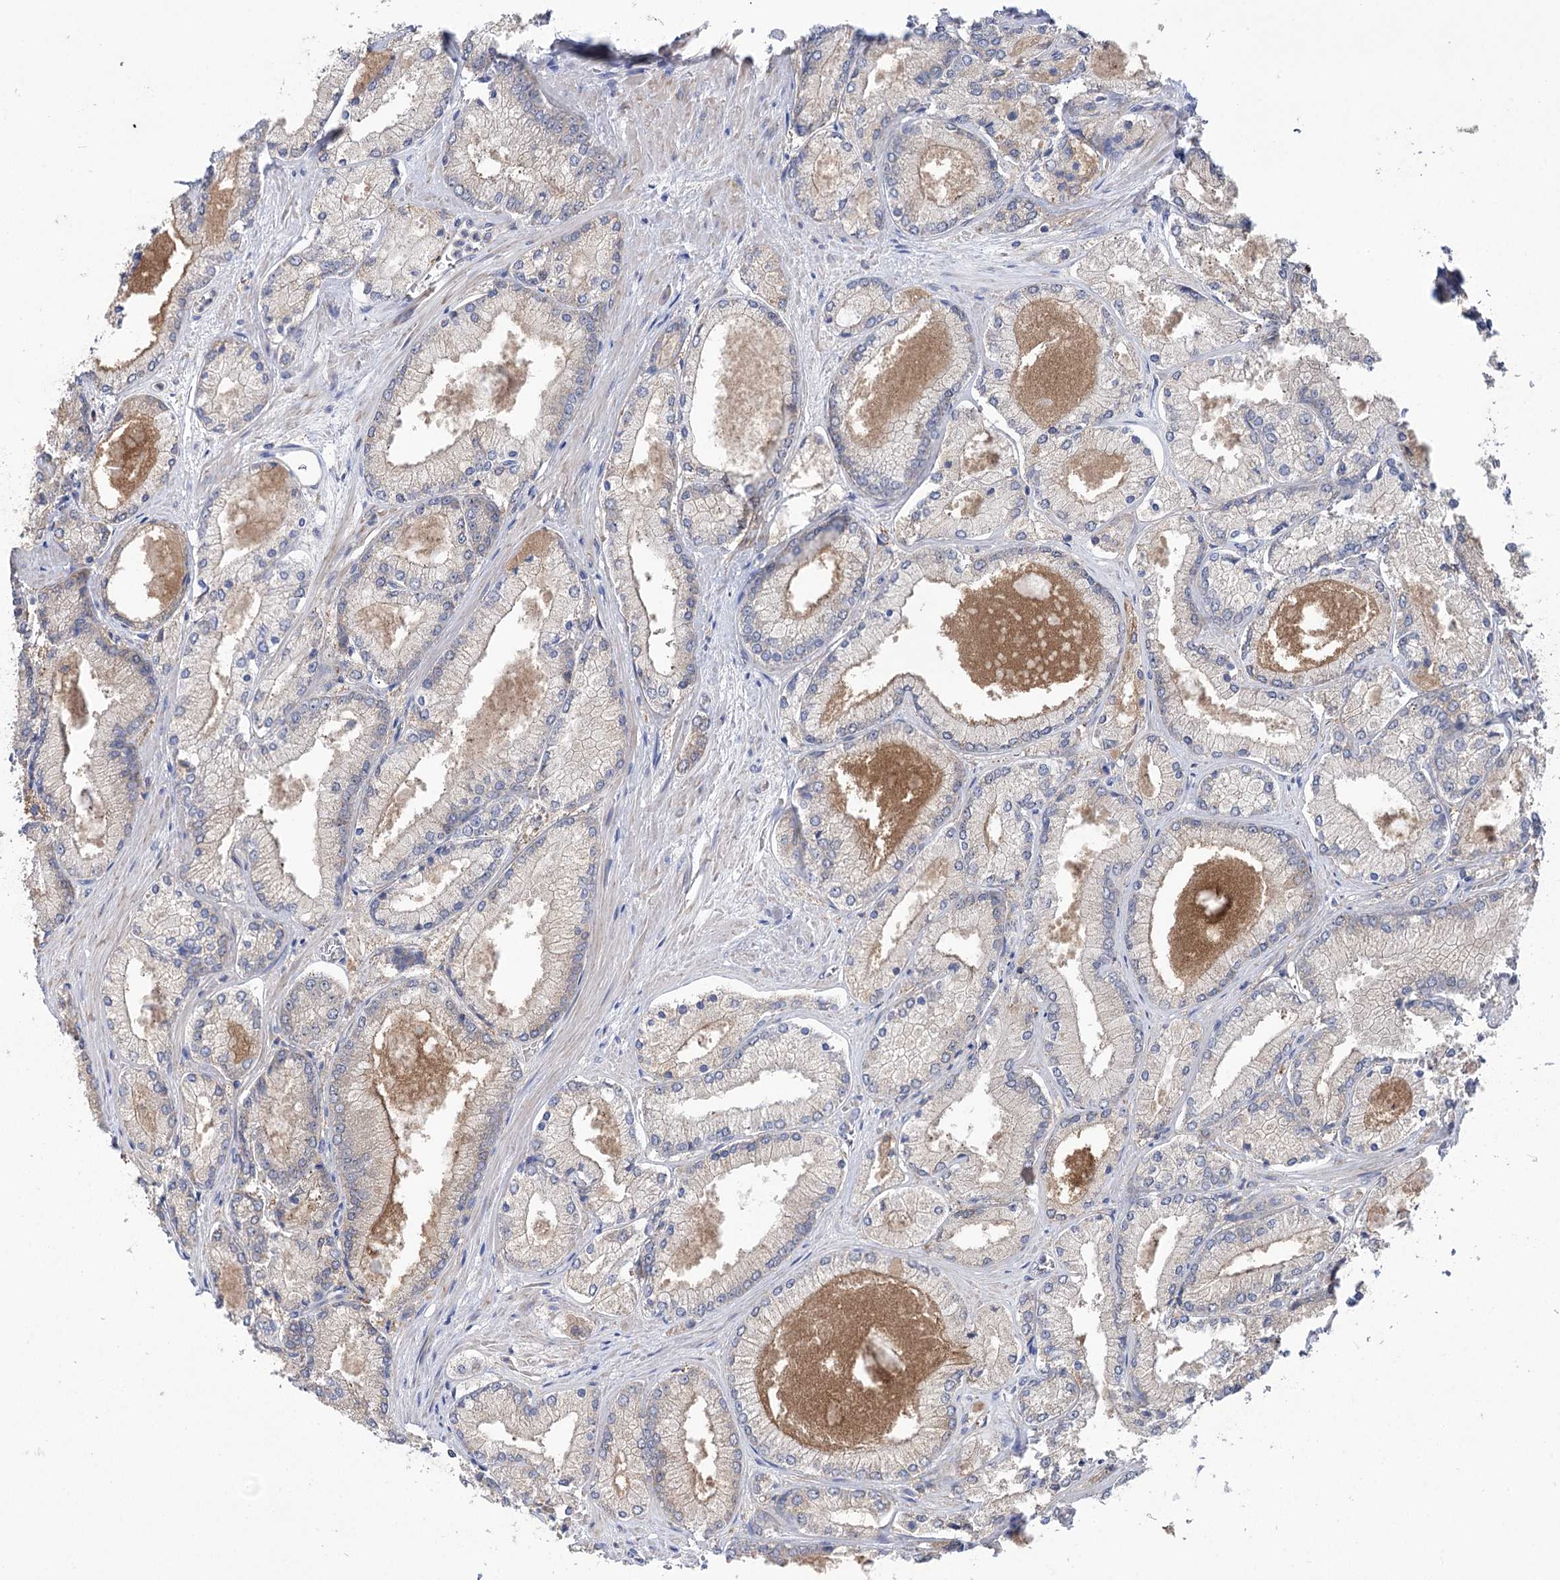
{"staining": {"intensity": "negative", "quantity": "none", "location": "none"}, "tissue": "prostate cancer", "cell_type": "Tumor cells", "image_type": "cancer", "snomed": [{"axis": "morphology", "description": "Adenocarcinoma, Low grade"}, {"axis": "topography", "description": "Prostate"}], "caption": "There is no significant staining in tumor cells of low-grade adenocarcinoma (prostate).", "gene": "VPS37B", "patient": {"sex": "male", "age": 74}}